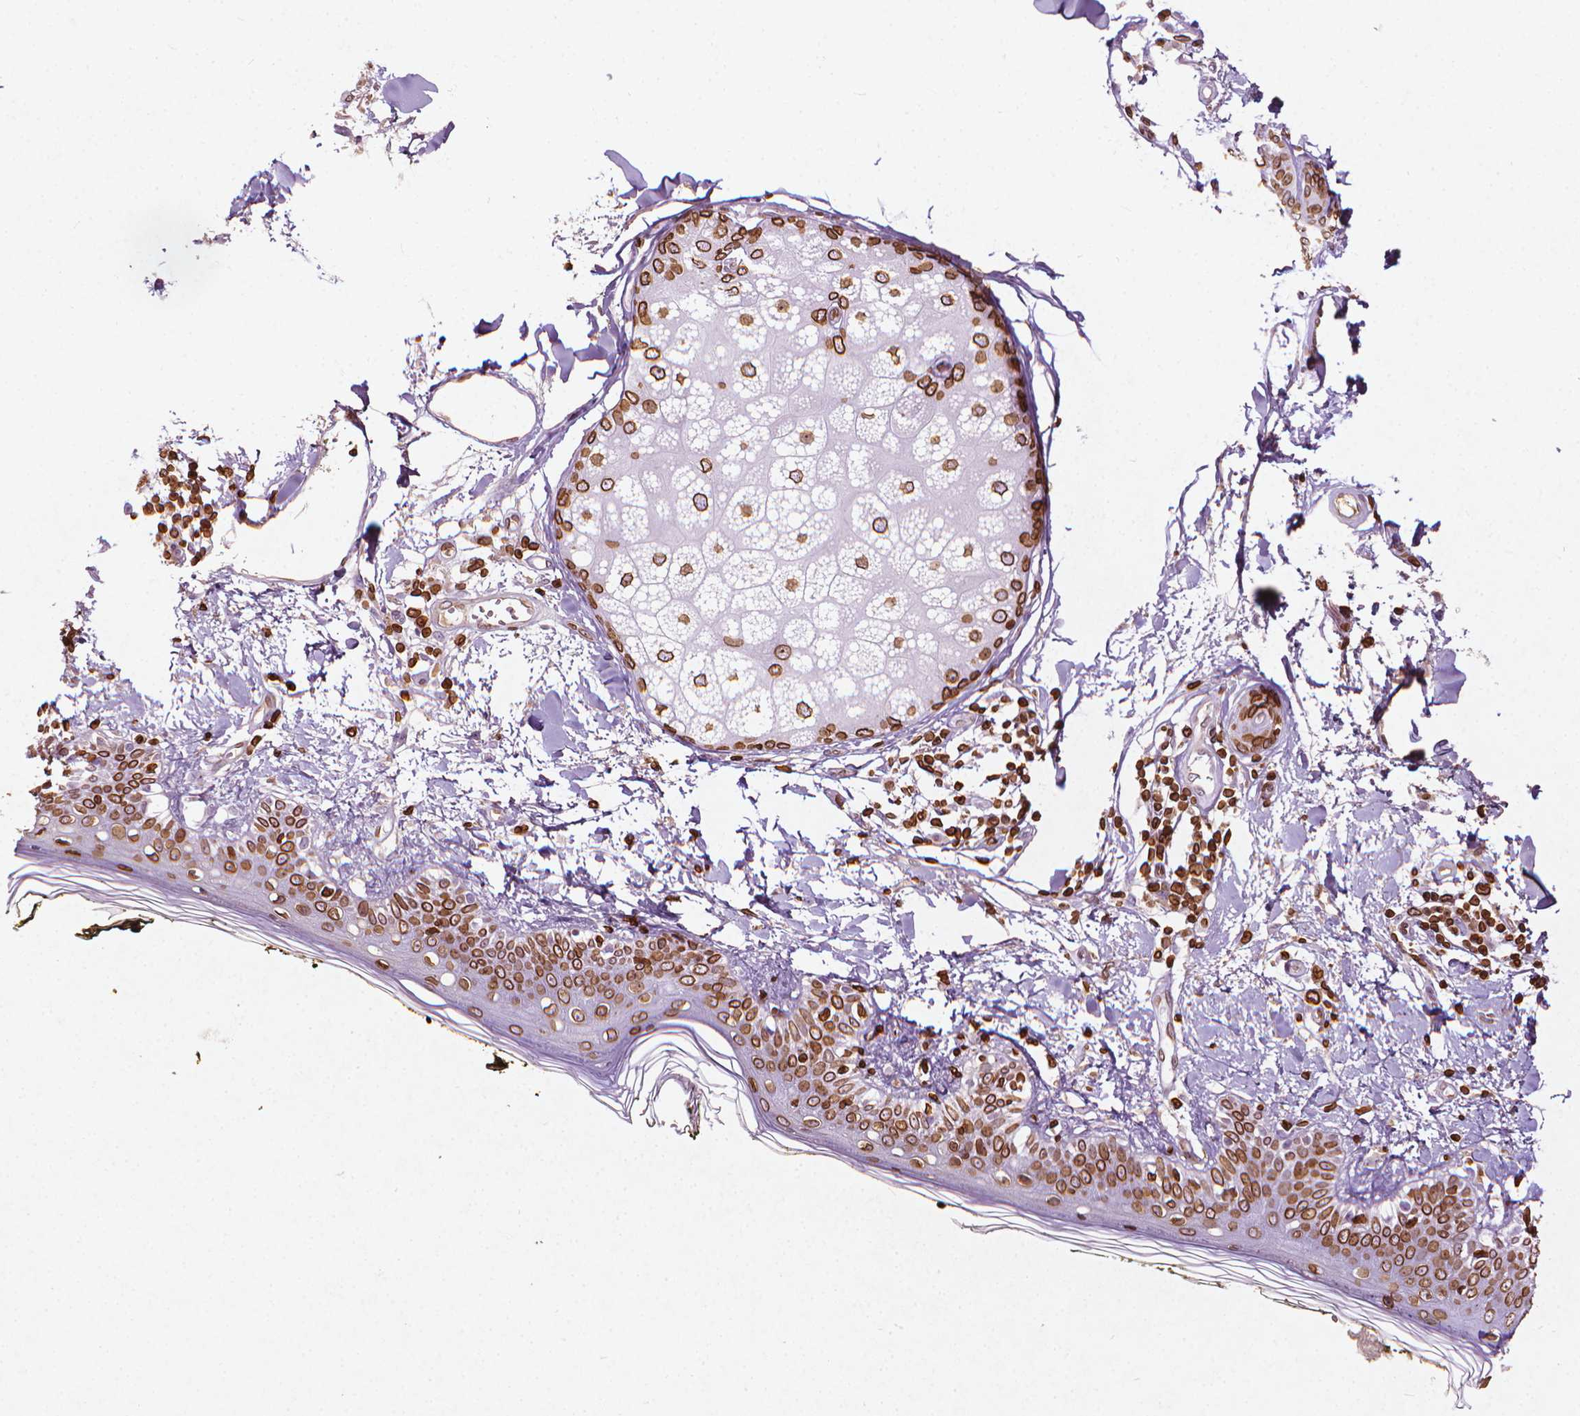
{"staining": {"intensity": "moderate", "quantity": ">75%", "location": "nuclear"}, "tissue": "skin", "cell_type": "Fibroblasts", "image_type": "normal", "snomed": [{"axis": "morphology", "description": "Normal tissue, NOS"}, {"axis": "topography", "description": "Skin"}], "caption": "There is medium levels of moderate nuclear expression in fibroblasts of benign skin, as demonstrated by immunohistochemical staining (brown color).", "gene": "LMNB1", "patient": {"sex": "male", "age": 76}}